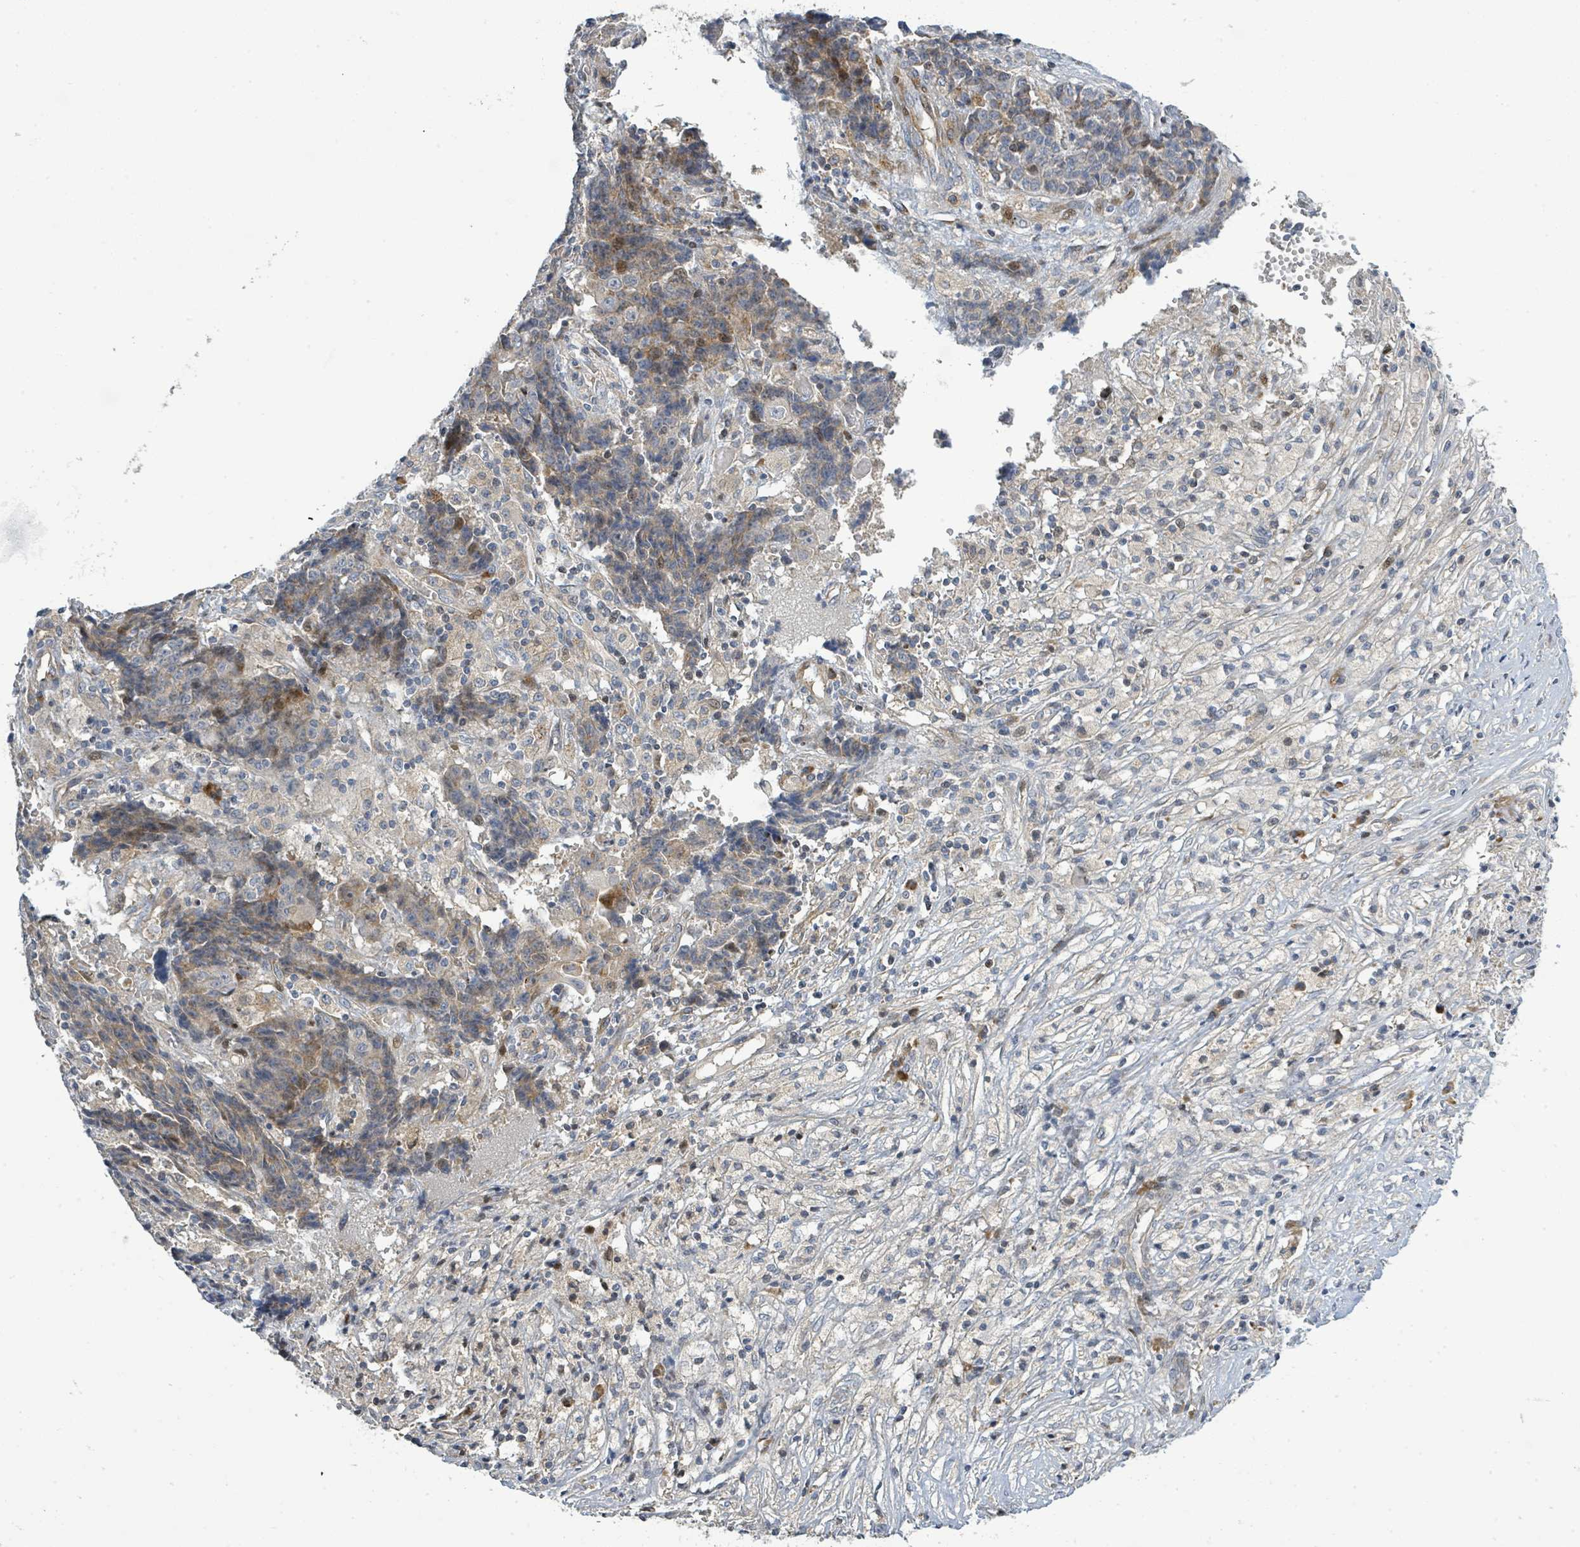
{"staining": {"intensity": "weak", "quantity": "<25%", "location": "cytoplasmic/membranous"}, "tissue": "ovarian cancer", "cell_type": "Tumor cells", "image_type": "cancer", "snomed": [{"axis": "morphology", "description": "Carcinoma, endometroid"}, {"axis": "topography", "description": "Ovary"}], "caption": "This image is of ovarian cancer stained with IHC to label a protein in brown with the nuclei are counter-stained blue. There is no positivity in tumor cells.", "gene": "CFAP210", "patient": {"sex": "female", "age": 42}}